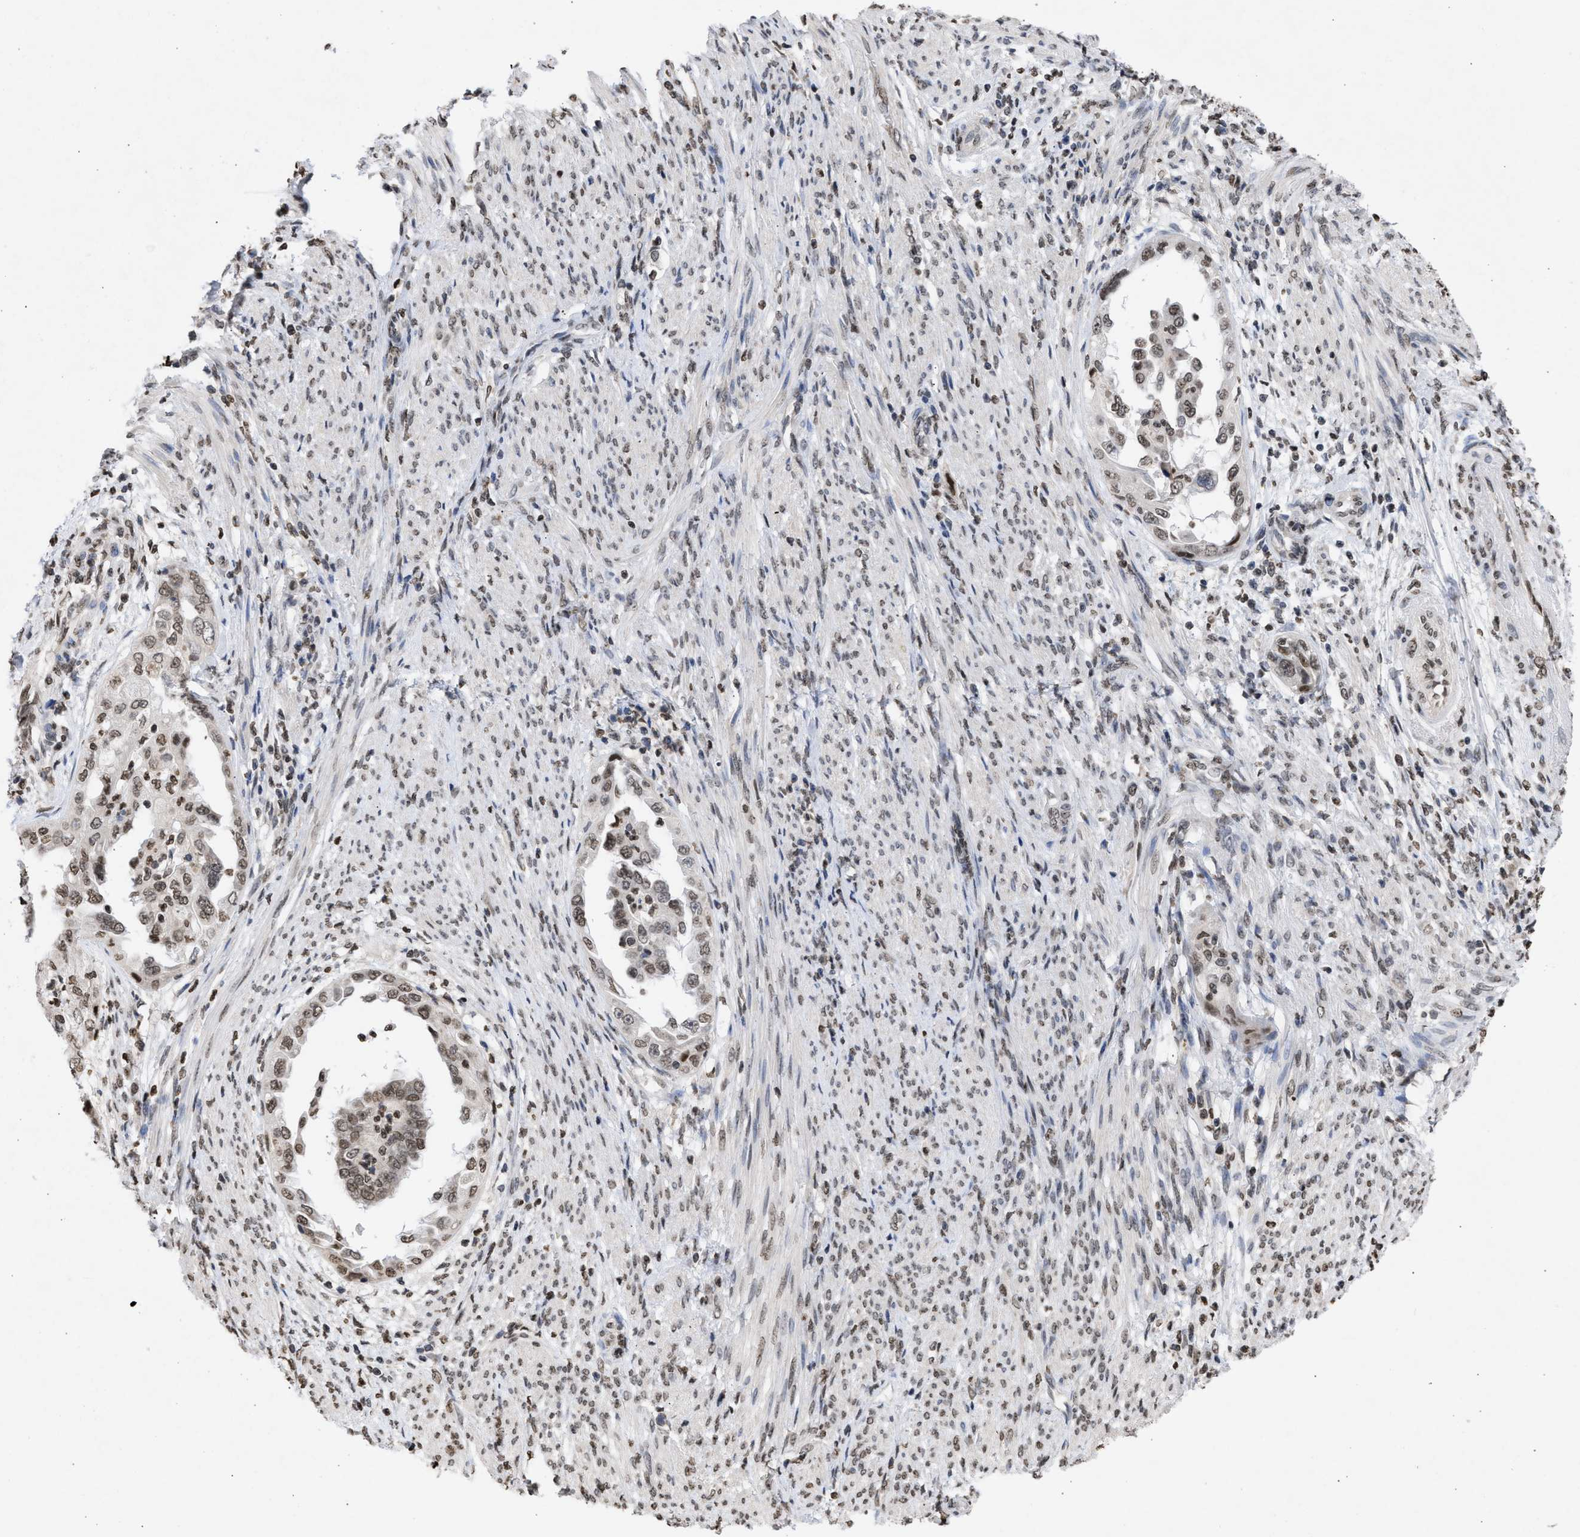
{"staining": {"intensity": "weak", "quantity": ">75%", "location": "nuclear"}, "tissue": "endometrial cancer", "cell_type": "Tumor cells", "image_type": "cancer", "snomed": [{"axis": "morphology", "description": "Adenocarcinoma, NOS"}, {"axis": "topography", "description": "Endometrium"}], "caption": "Tumor cells demonstrate low levels of weak nuclear staining in approximately >75% of cells in human adenocarcinoma (endometrial). (DAB IHC with brightfield microscopy, high magnification).", "gene": "NUP35", "patient": {"sex": "female", "age": 85}}